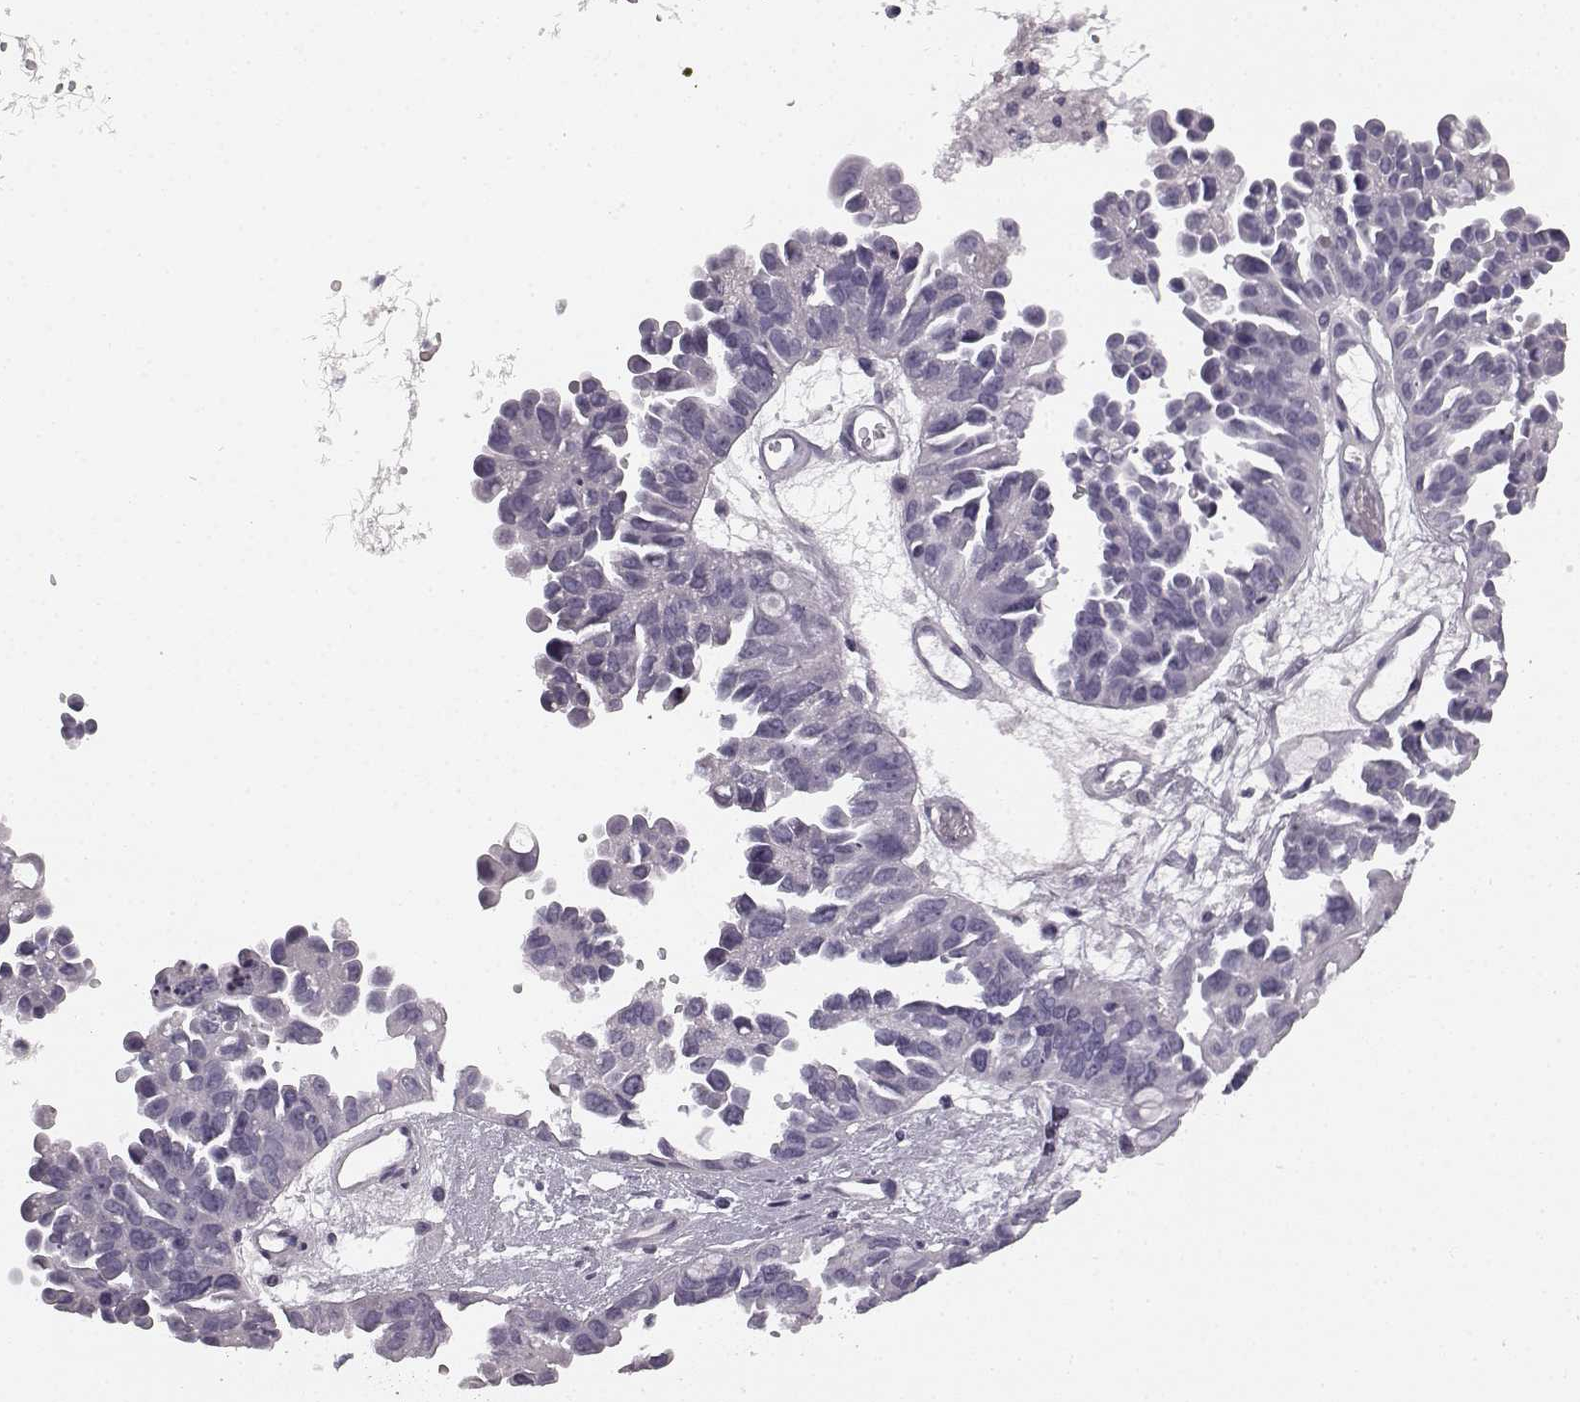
{"staining": {"intensity": "negative", "quantity": "none", "location": "none"}, "tissue": "ovarian cancer", "cell_type": "Tumor cells", "image_type": "cancer", "snomed": [{"axis": "morphology", "description": "Cystadenocarcinoma, serous, NOS"}, {"axis": "topography", "description": "Ovary"}], "caption": "This is an immunohistochemistry photomicrograph of ovarian cancer (serous cystadenocarcinoma). There is no expression in tumor cells.", "gene": "TMPRSS15", "patient": {"sex": "female", "age": 53}}